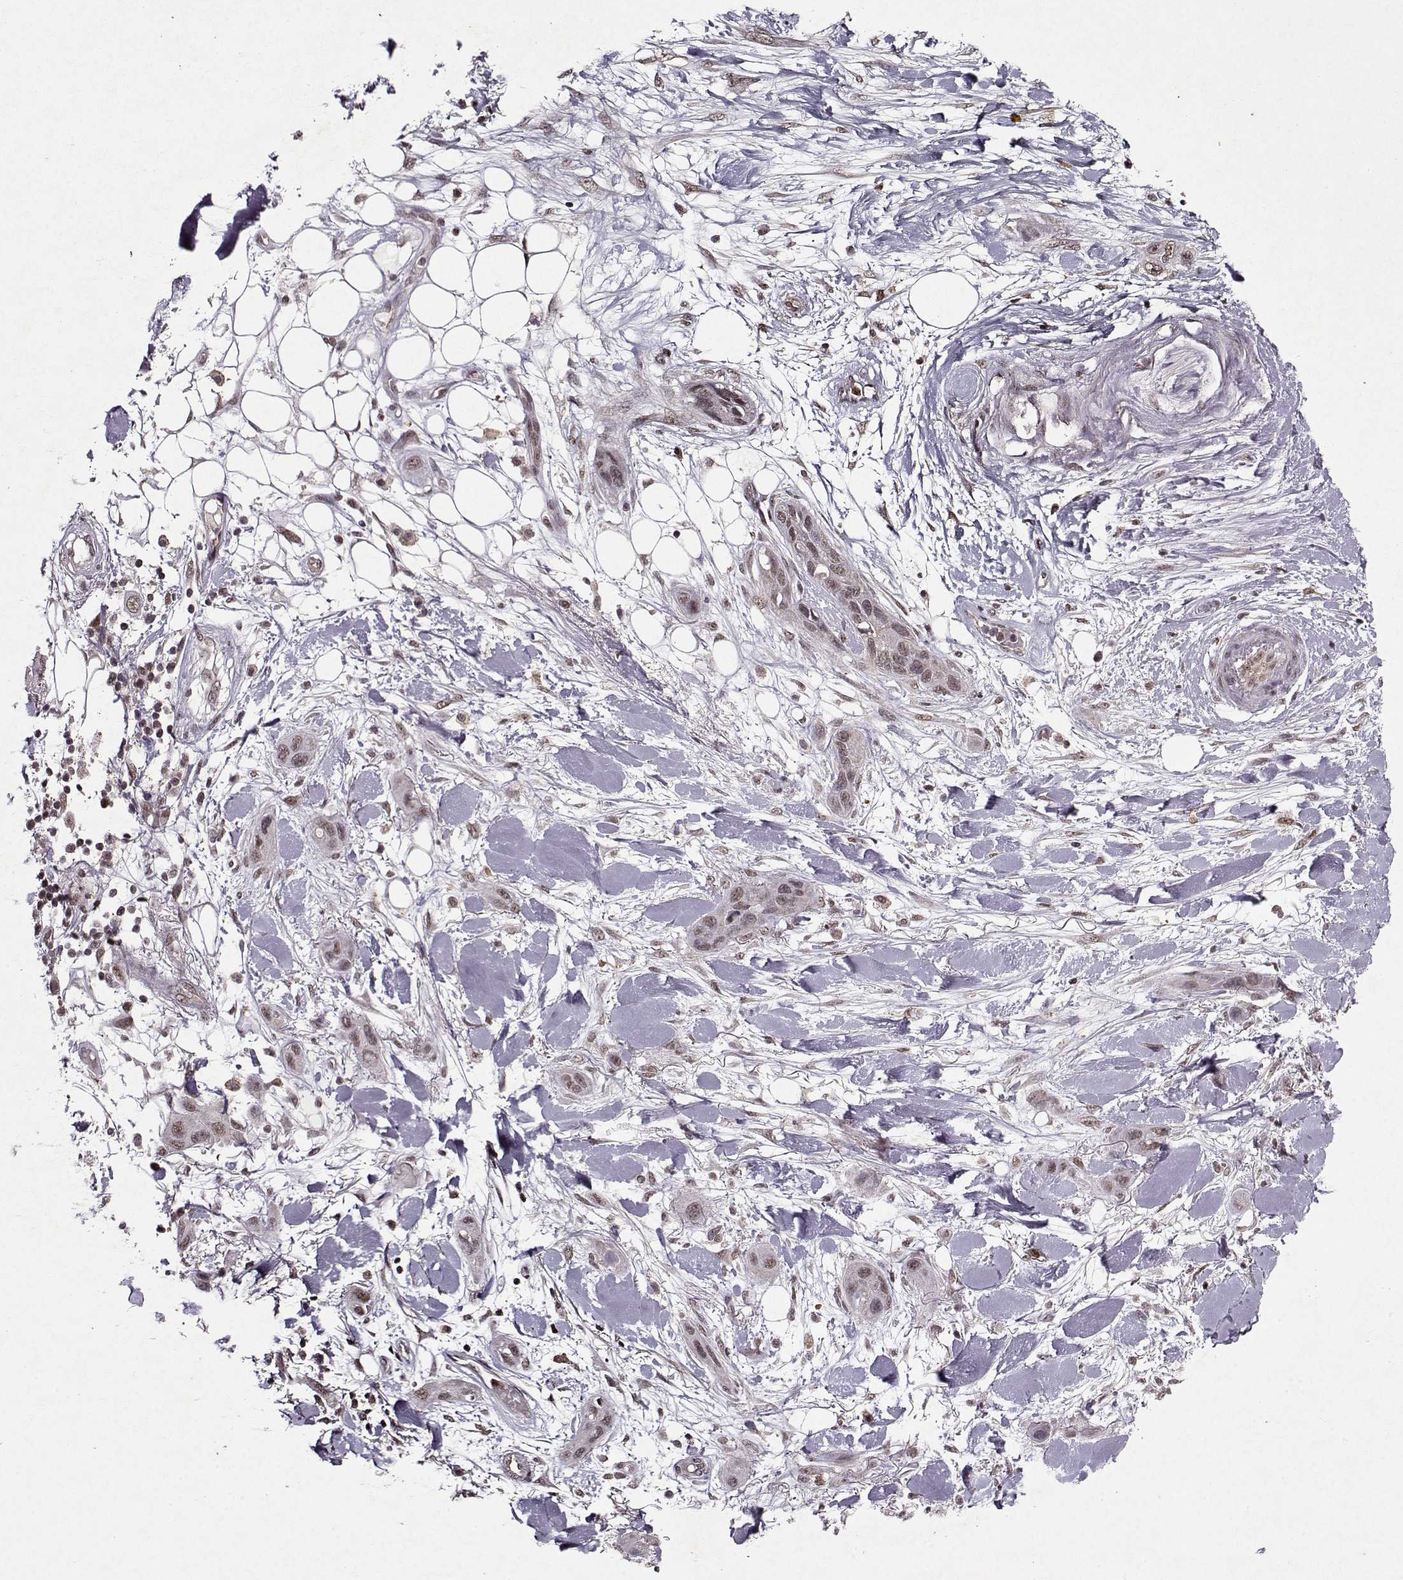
{"staining": {"intensity": "weak", "quantity": ">75%", "location": "nuclear"}, "tissue": "skin cancer", "cell_type": "Tumor cells", "image_type": "cancer", "snomed": [{"axis": "morphology", "description": "Squamous cell carcinoma, NOS"}, {"axis": "topography", "description": "Skin"}], "caption": "Protein expression analysis of human skin cancer reveals weak nuclear staining in approximately >75% of tumor cells. The staining is performed using DAB brown chromogen to label protein expression. The nuclei are counter-stained blue using hematoxylin.", "gene": "PSMA7", "patient": {"sex": "male", "age": 79}}